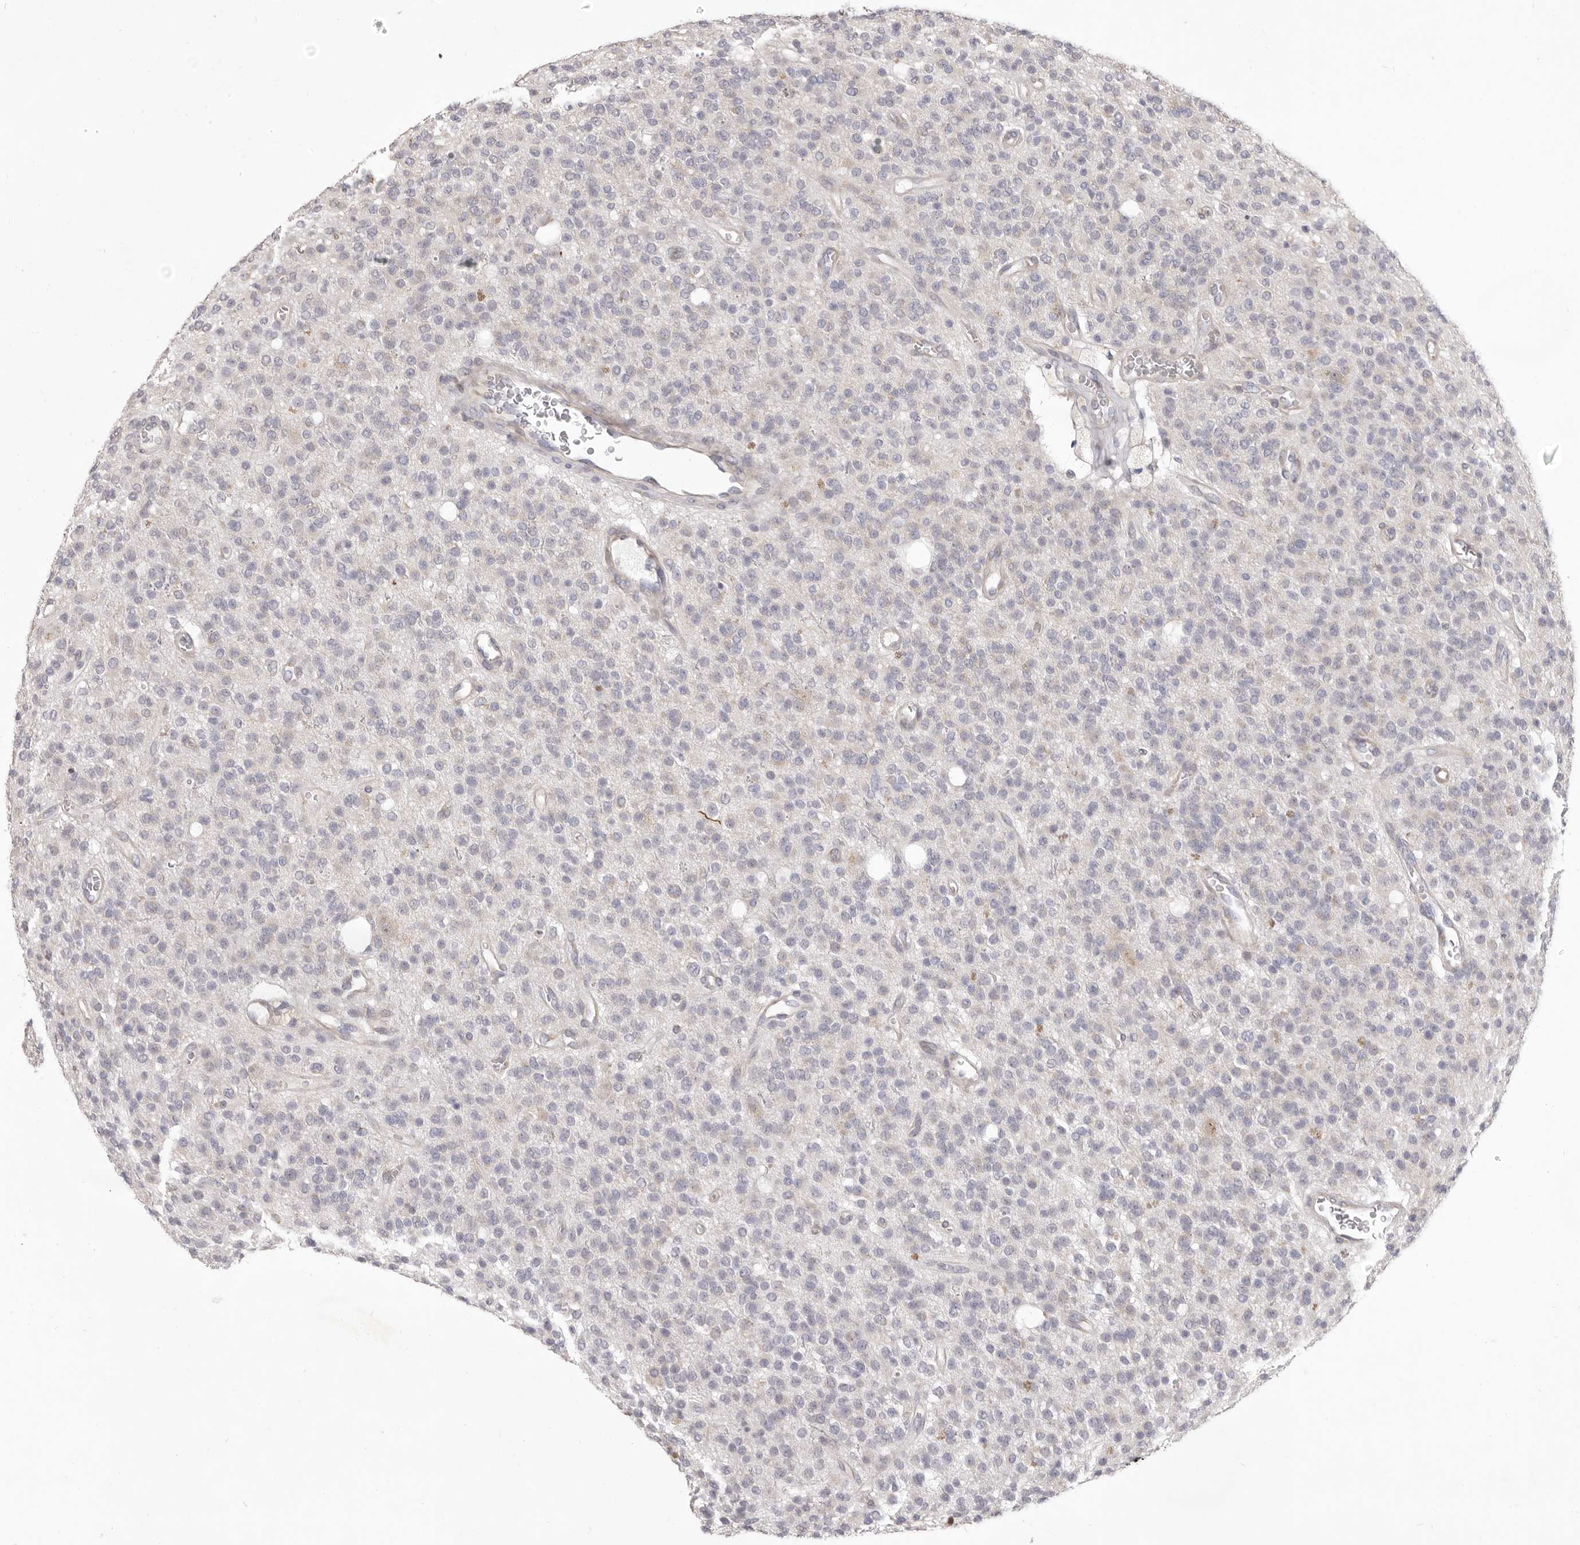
{"staining": {"intensity": "negative", "quantity": "none", "location": "none"}, "tissue": "glioma", "cell_type": "Tumor cells", "image_type": "cancer", "snomed": [{"axis": "morphology", "description": "Glioma, malignant, High grade"}, {"axis": "topography", "description": "Brain"}], "caption": "Micrograph shows no protein staining in tumor cells of glioma tissue.", "gene": "TBC1D8B", "patient": {"sex": "male", "age": 34}}